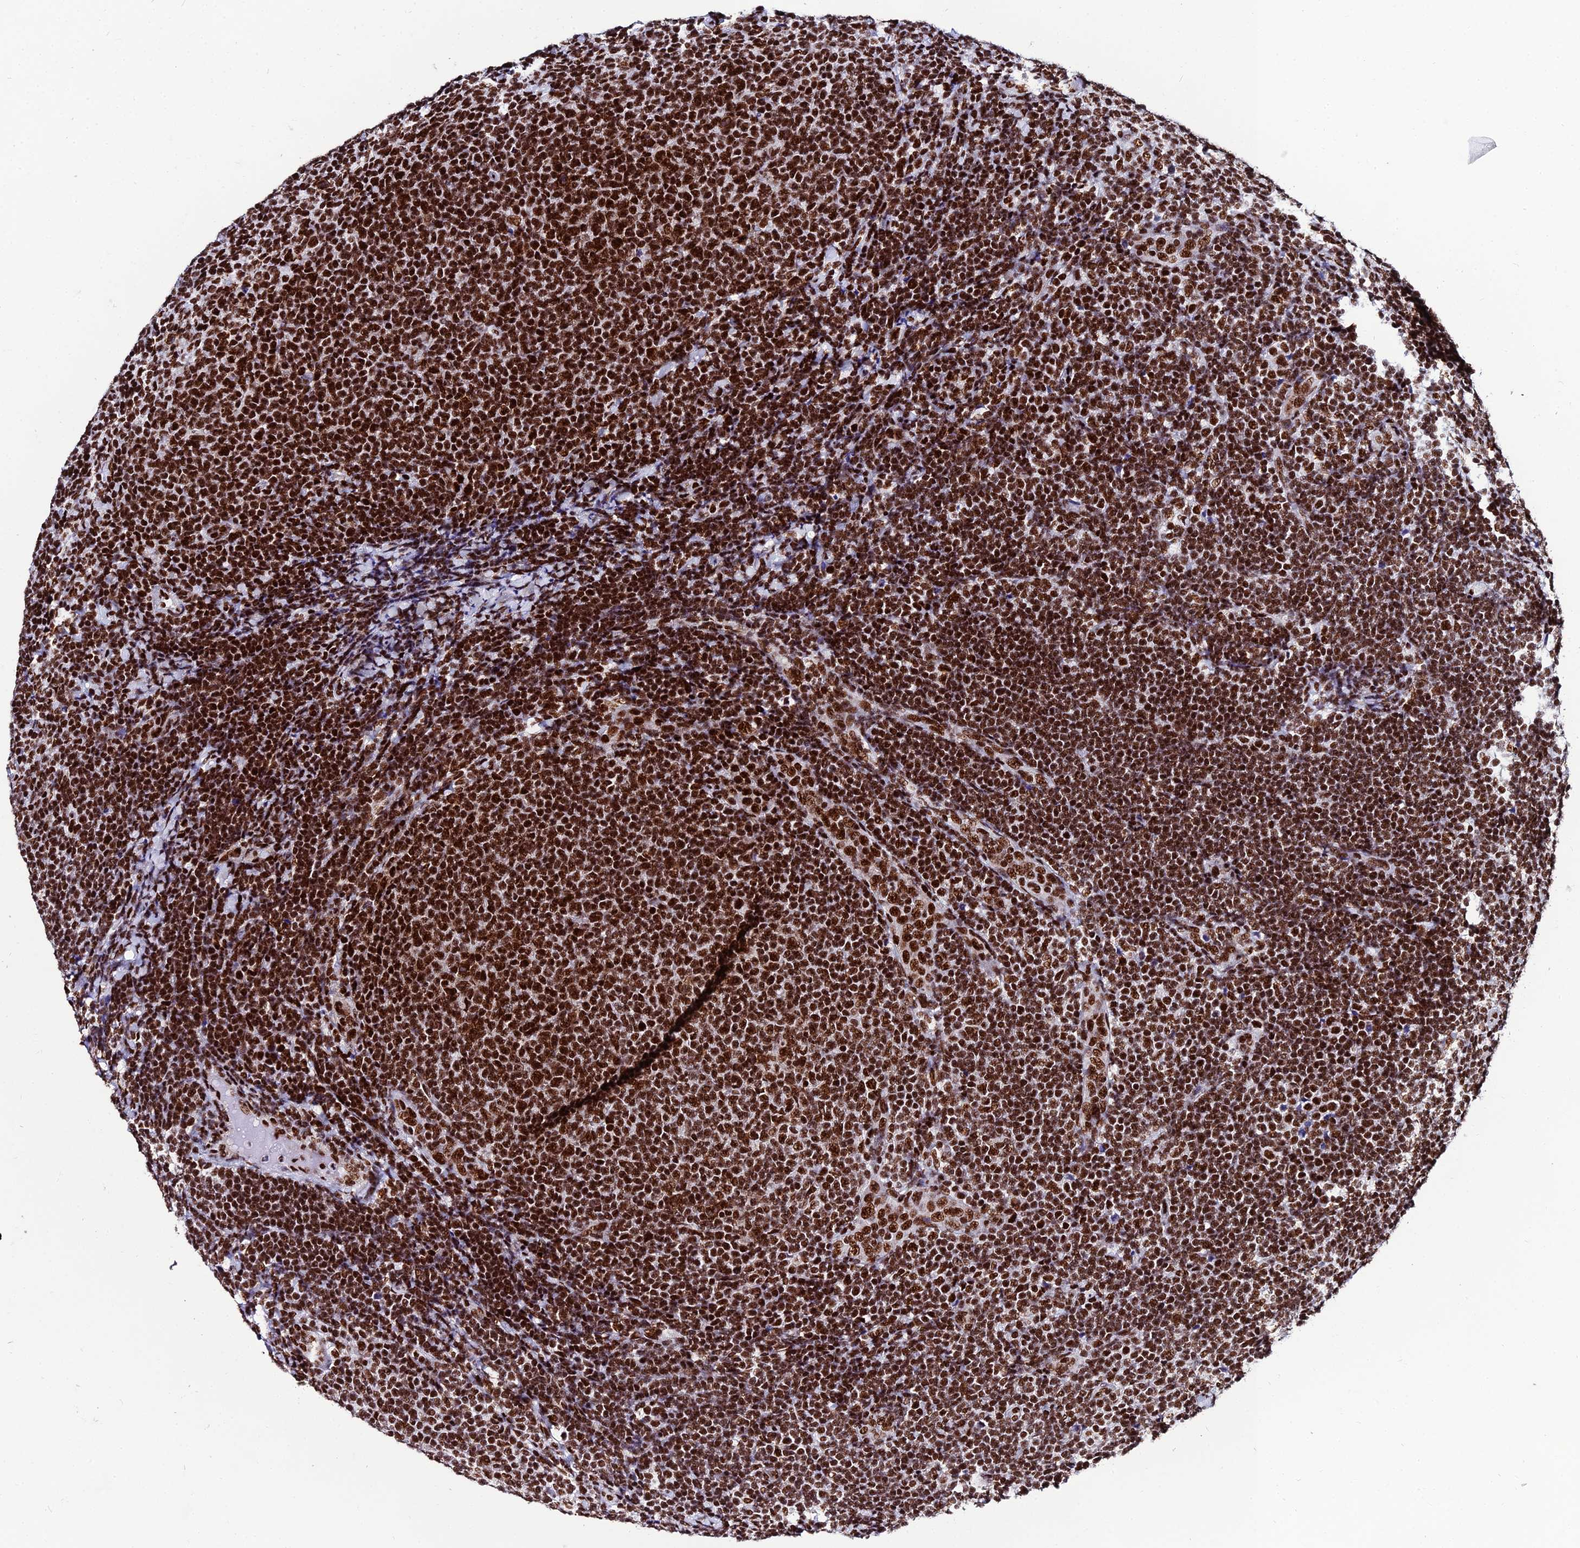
{"staining": {"intensity": "moderate", "quantity": ">75%", "location": "nuclear"}, "tissue": "lymphoma", "cell_type": "Tumor cells", "image_type": "cancer", "snomed": [{"axis": "morphology", "description": "Malignant lymphoma, non-Hodgkin's type, Low grade"}, {"axis": "topography", "description": "Lymph node"}], "caption": "Moderate nuclear protein positivity is appreciated in about >75% of tumor cells in lymphoma.", "gene": "HNRNPH1", "patient": {"sex": "male", "age": 66}}